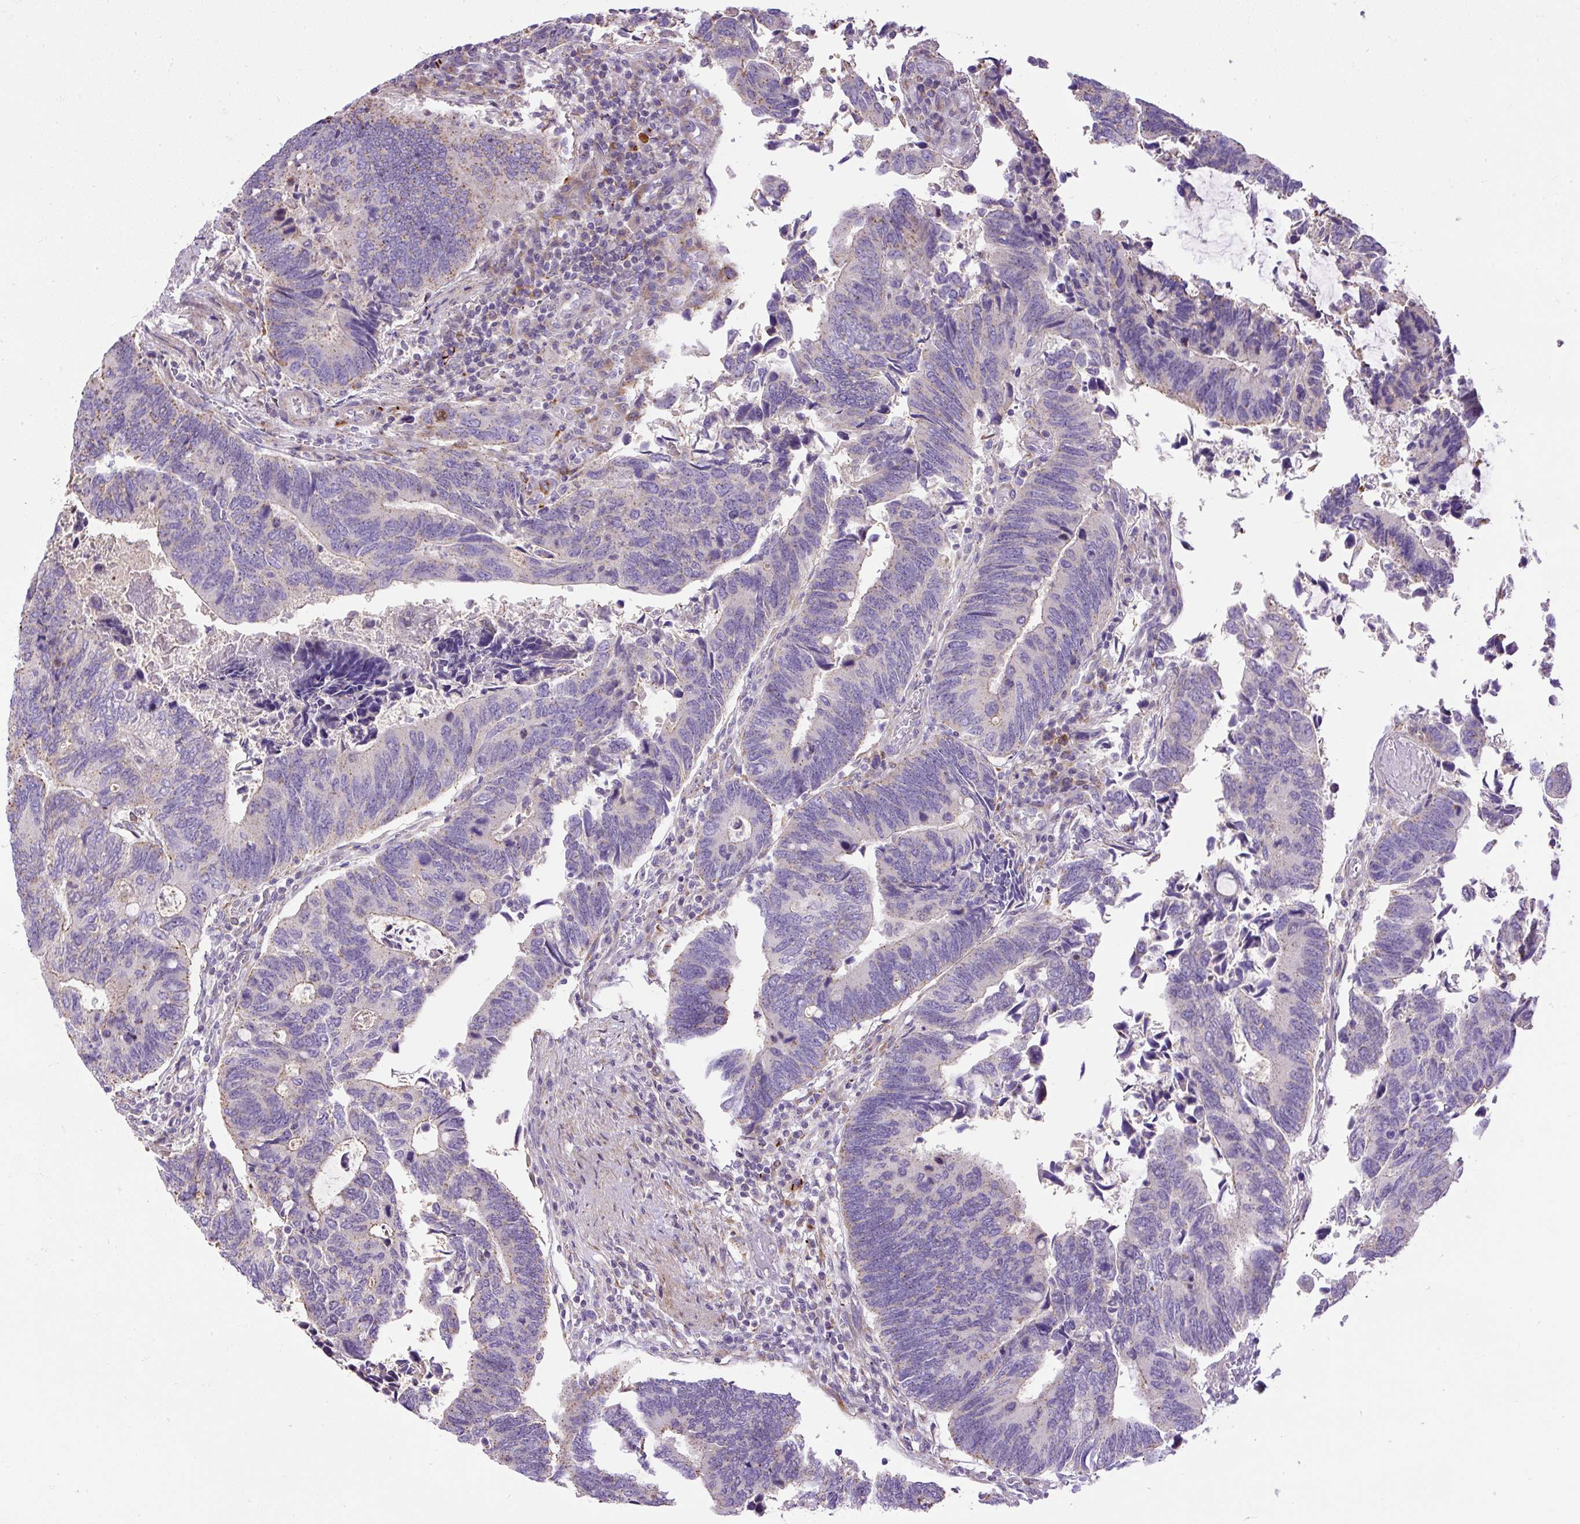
{"staining": {"intensity": "negative", "quantity": "none", "location": "none"}, "tissue": "colorectal cancer", "cell_type": "Tumor cells", "image_type": "cancer", "snomed": [{"axis": "morphology", "description": "Adenocarcinoma, NOS"}, {"axis": "topography", "description": "Colon"}], "caption": "An immunohistochemistry (IHC) image of colorectal cancer is shown. There is no staining in tumor cells of colorectal cancer.", "gene": "CFAP47", "patient": {"sex": "male", "age": 87}}